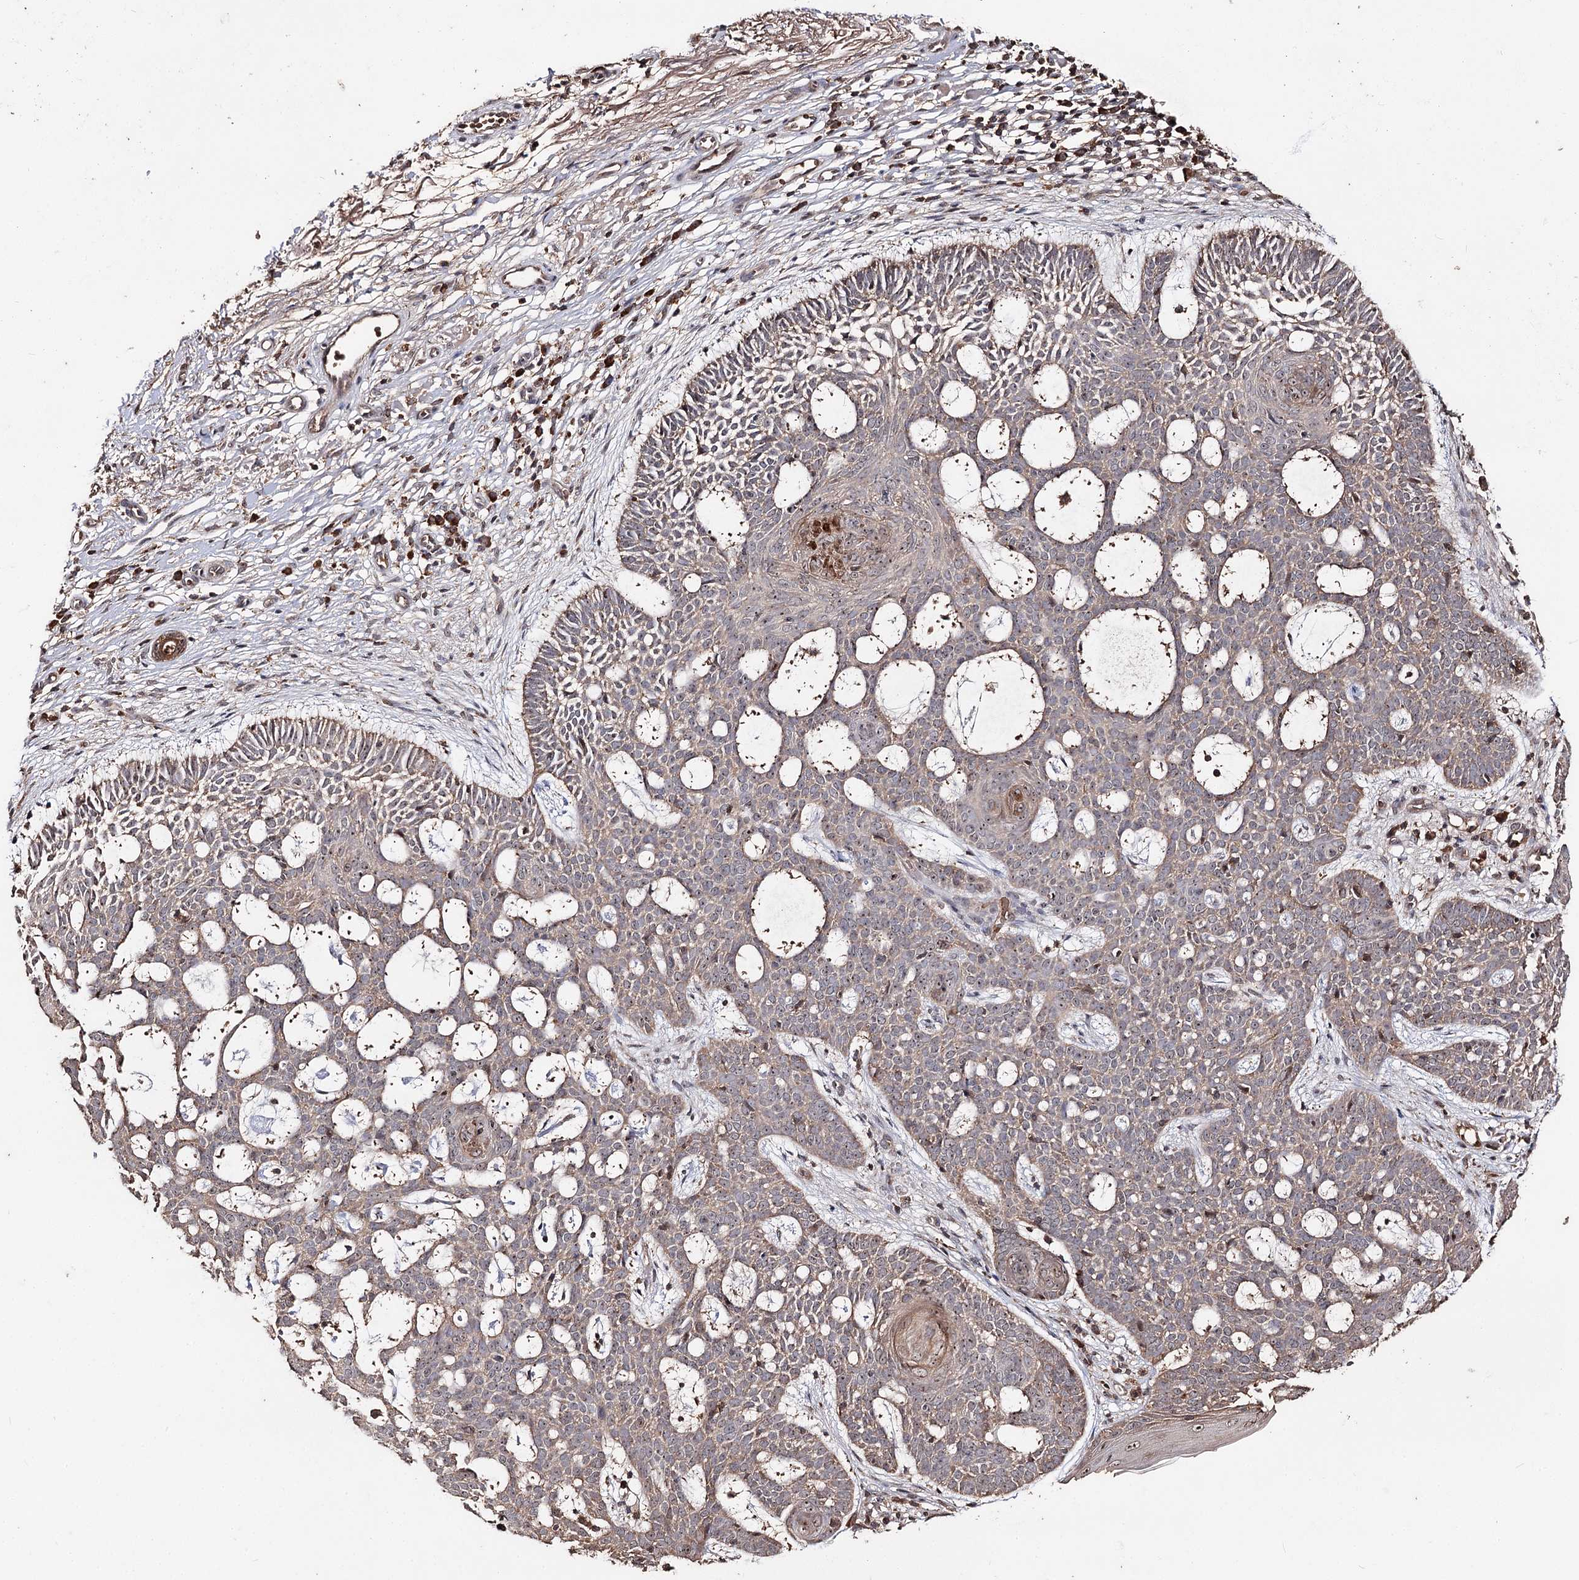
{"staining": {"intensity": "moderate", "quantity": ">75%", "location": "cytoplasmic/membranous,nuclear"}, "tissue": "skin cancer", "cell_type": "Tumor cells", "image_type": "cancer", "snomed": [{"axis": "morphology", "description": "Basal cell carcinoma"}, {"axis": "topography", "description": "Skin"}], "caption": "IHC (DAB) staining of human skin basal cell carcinoma demonstrates moderate cytoplasmic/membranous and nuclear protein positivity in about >75% of tumor cells.", "gene": "FAM53B", "patient": {"sex": "male", "age": 85}}